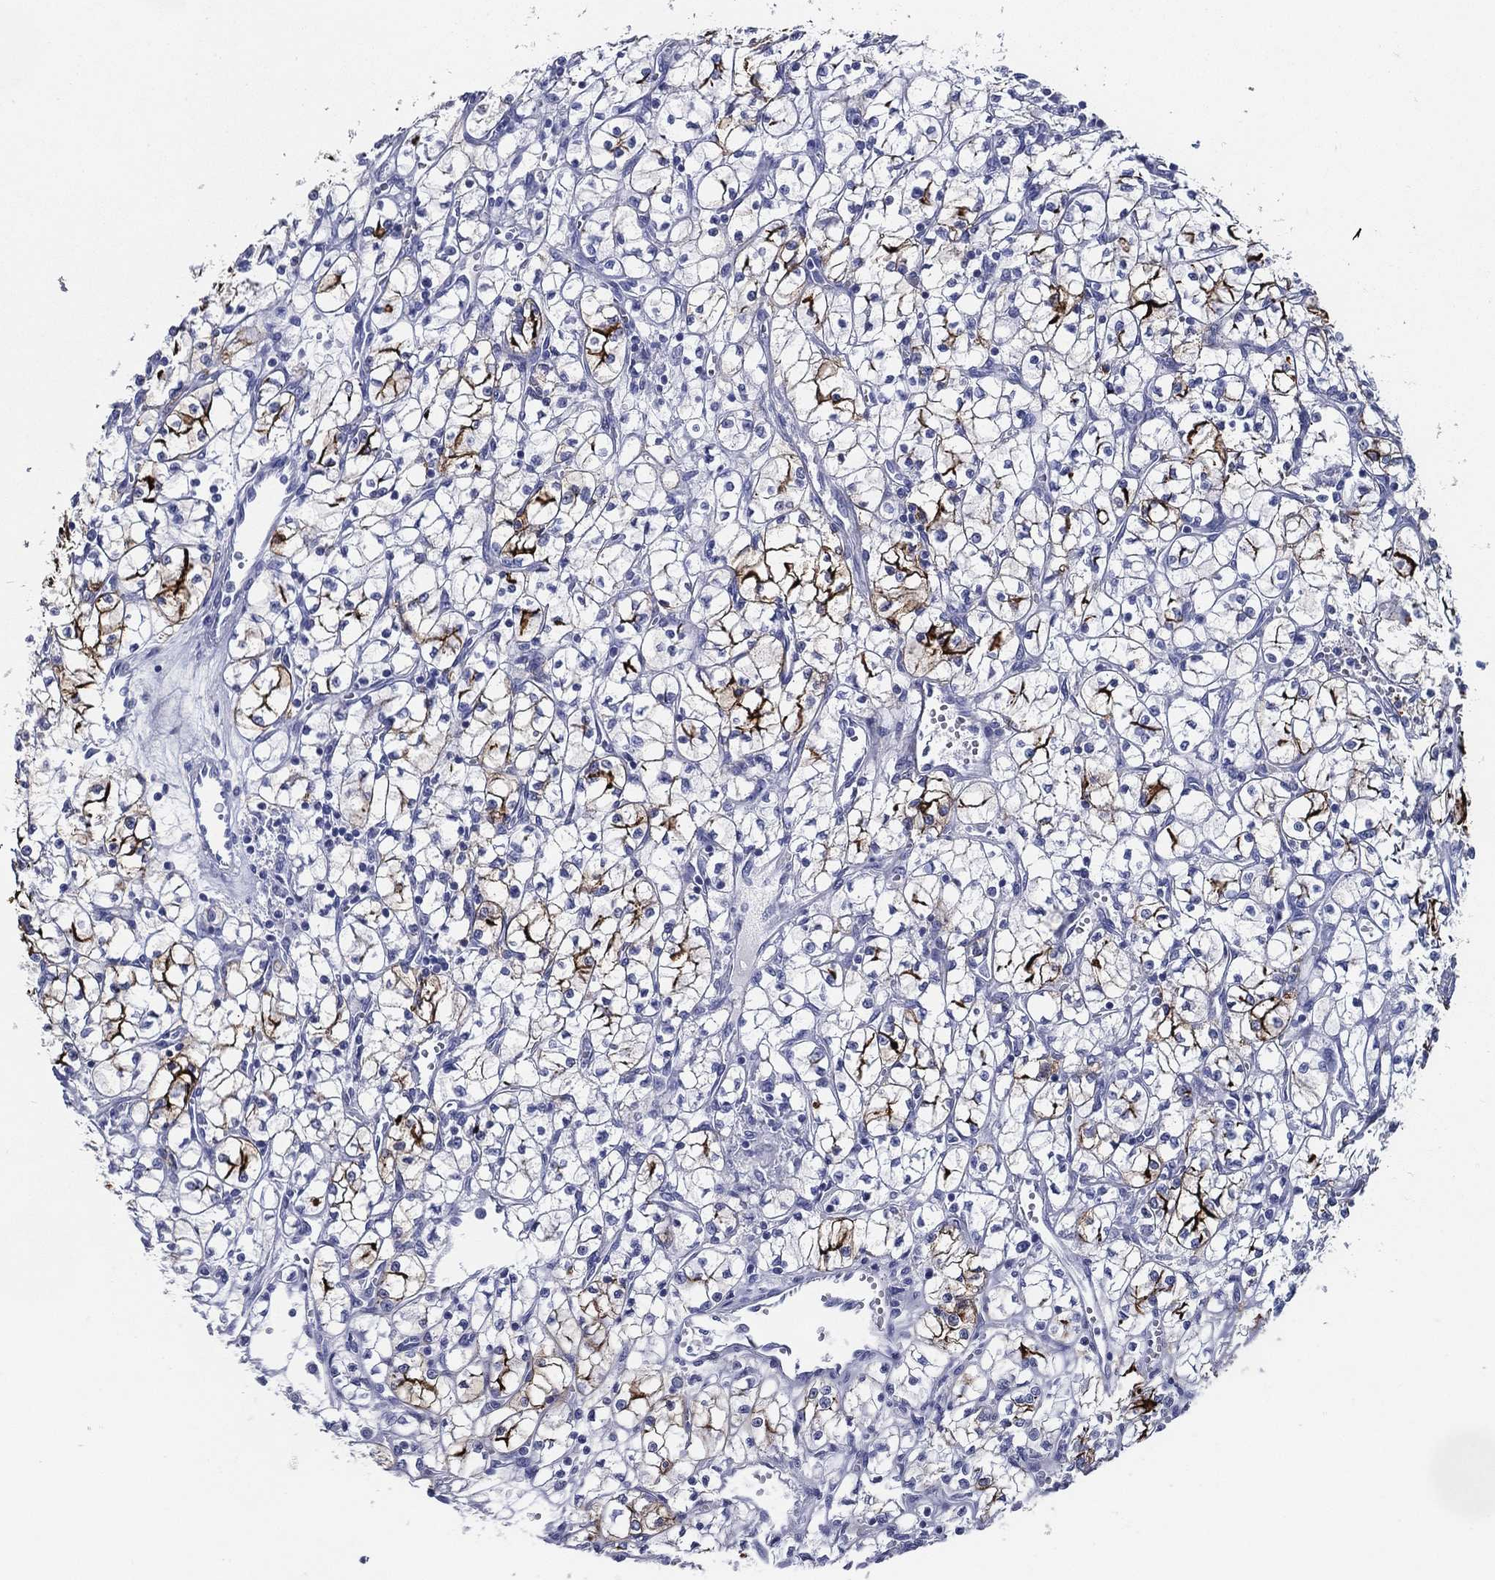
{"staining": {"intensity": "strong", "quantity": "<25%", "location": "cytoplasmic/membranous"}, "tissue": "renal cancer", "cell_type": "Tumor cells", "image_type": "cancer", "snomed": [{"axis": "morphology", "description": "Adenocarcinoma, NOS"}, {"axis": "topography", "description": "Kidney"}], "caption": "Strong cytoplasmic/membranous protein staining is identified in about <25% of tumor cells in renal cancer (adenocarcinoma).", "gene": "ACE2", "patient": {"sex": "female", "age": 64}}